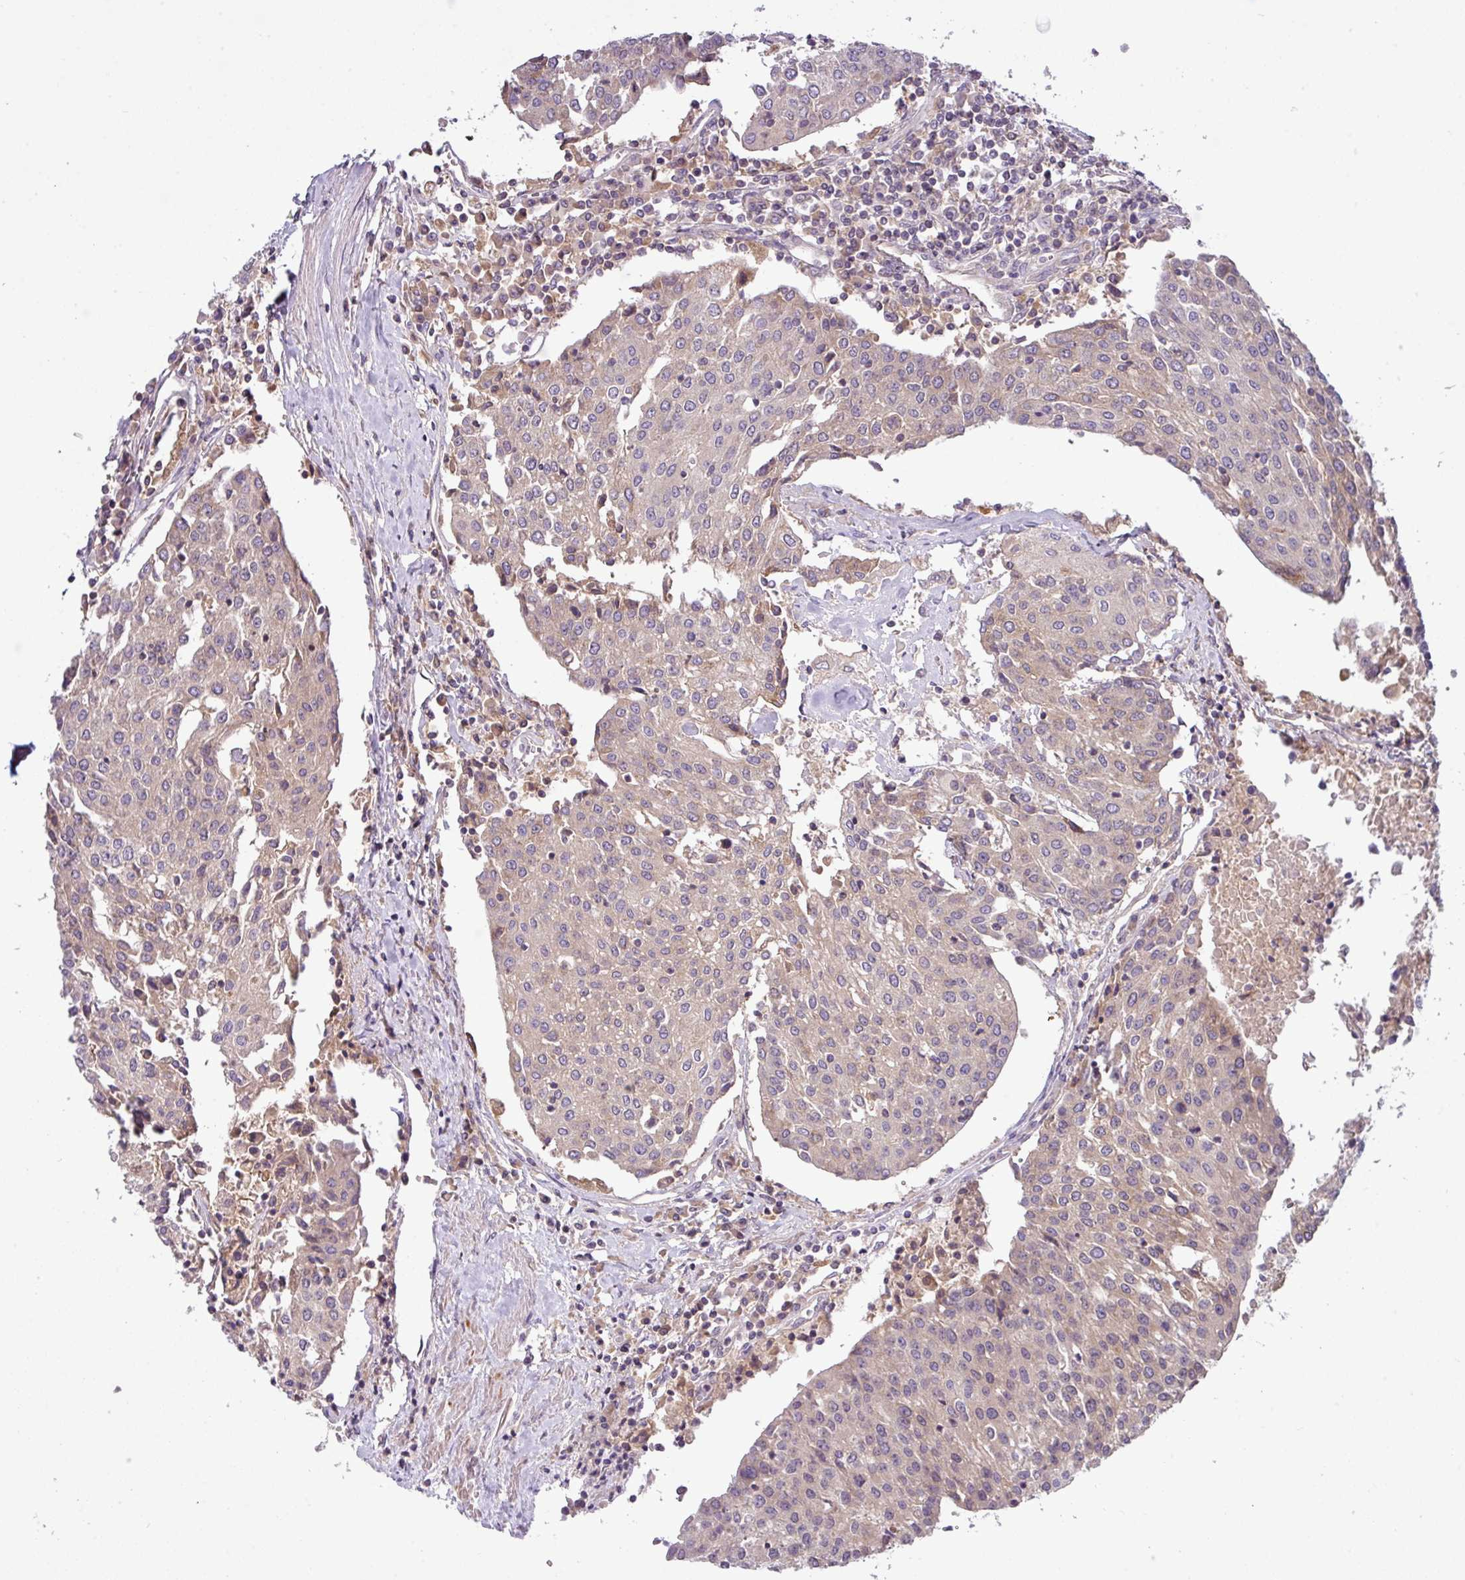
{"staining": {"intensity": "weak", "quantity": "<25%", "location": "cytoplasmic/membranous"}, "tissue": "urothelial cancer", "cell_type": "Tumor cells", "image_type": "cancer", "snomed": [{"axis": "morphology", "description": "Urothelial carcinoma, High grade"}, {"axis": "topography", "description": "Urinary bladder"}], "caption": "Tumor cells are negative for protein expression in human urothelial cancer.", "gene": "TMEM62", "patient": {"sex": "female", "age": 85}}